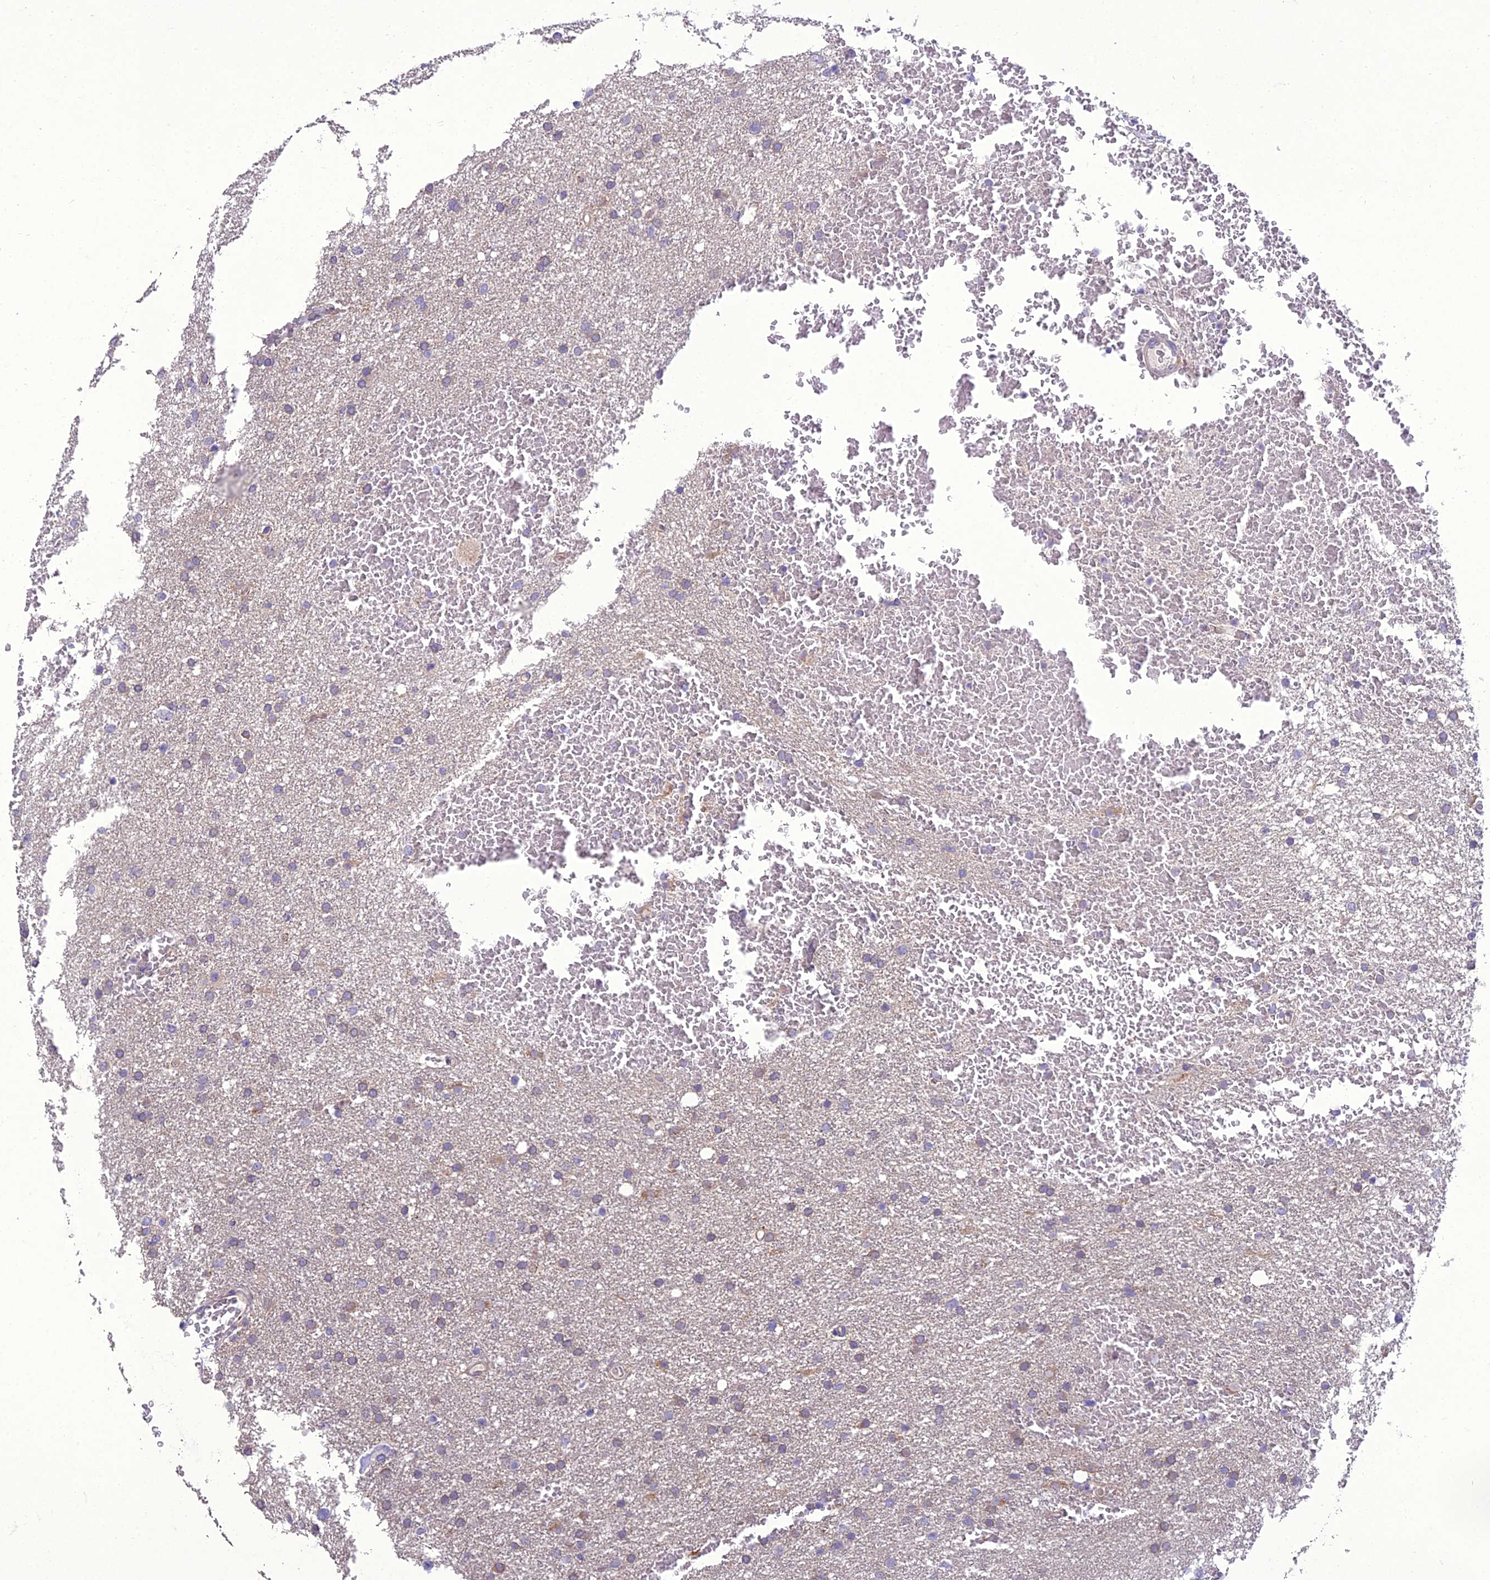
{"staining": {"intensity": "weak", "quantity": "<25%", "location": "cytoplasmic/membranous"}, "tissue": "glioma", "cell_type": "Tumor cells", "image_type": "cancer", "snomed": [{"axis": "morphology", "description": "Glioma, malignant, High grade"}, {"axis": "topography", "description": "Cerebral cortex"}], "caption": "The histopathology image displays no staining of tumor cells in malignant glioma (high-grade).", "gene": "ADIPOR2", "patient": {"sex": "female", "age": 36}}